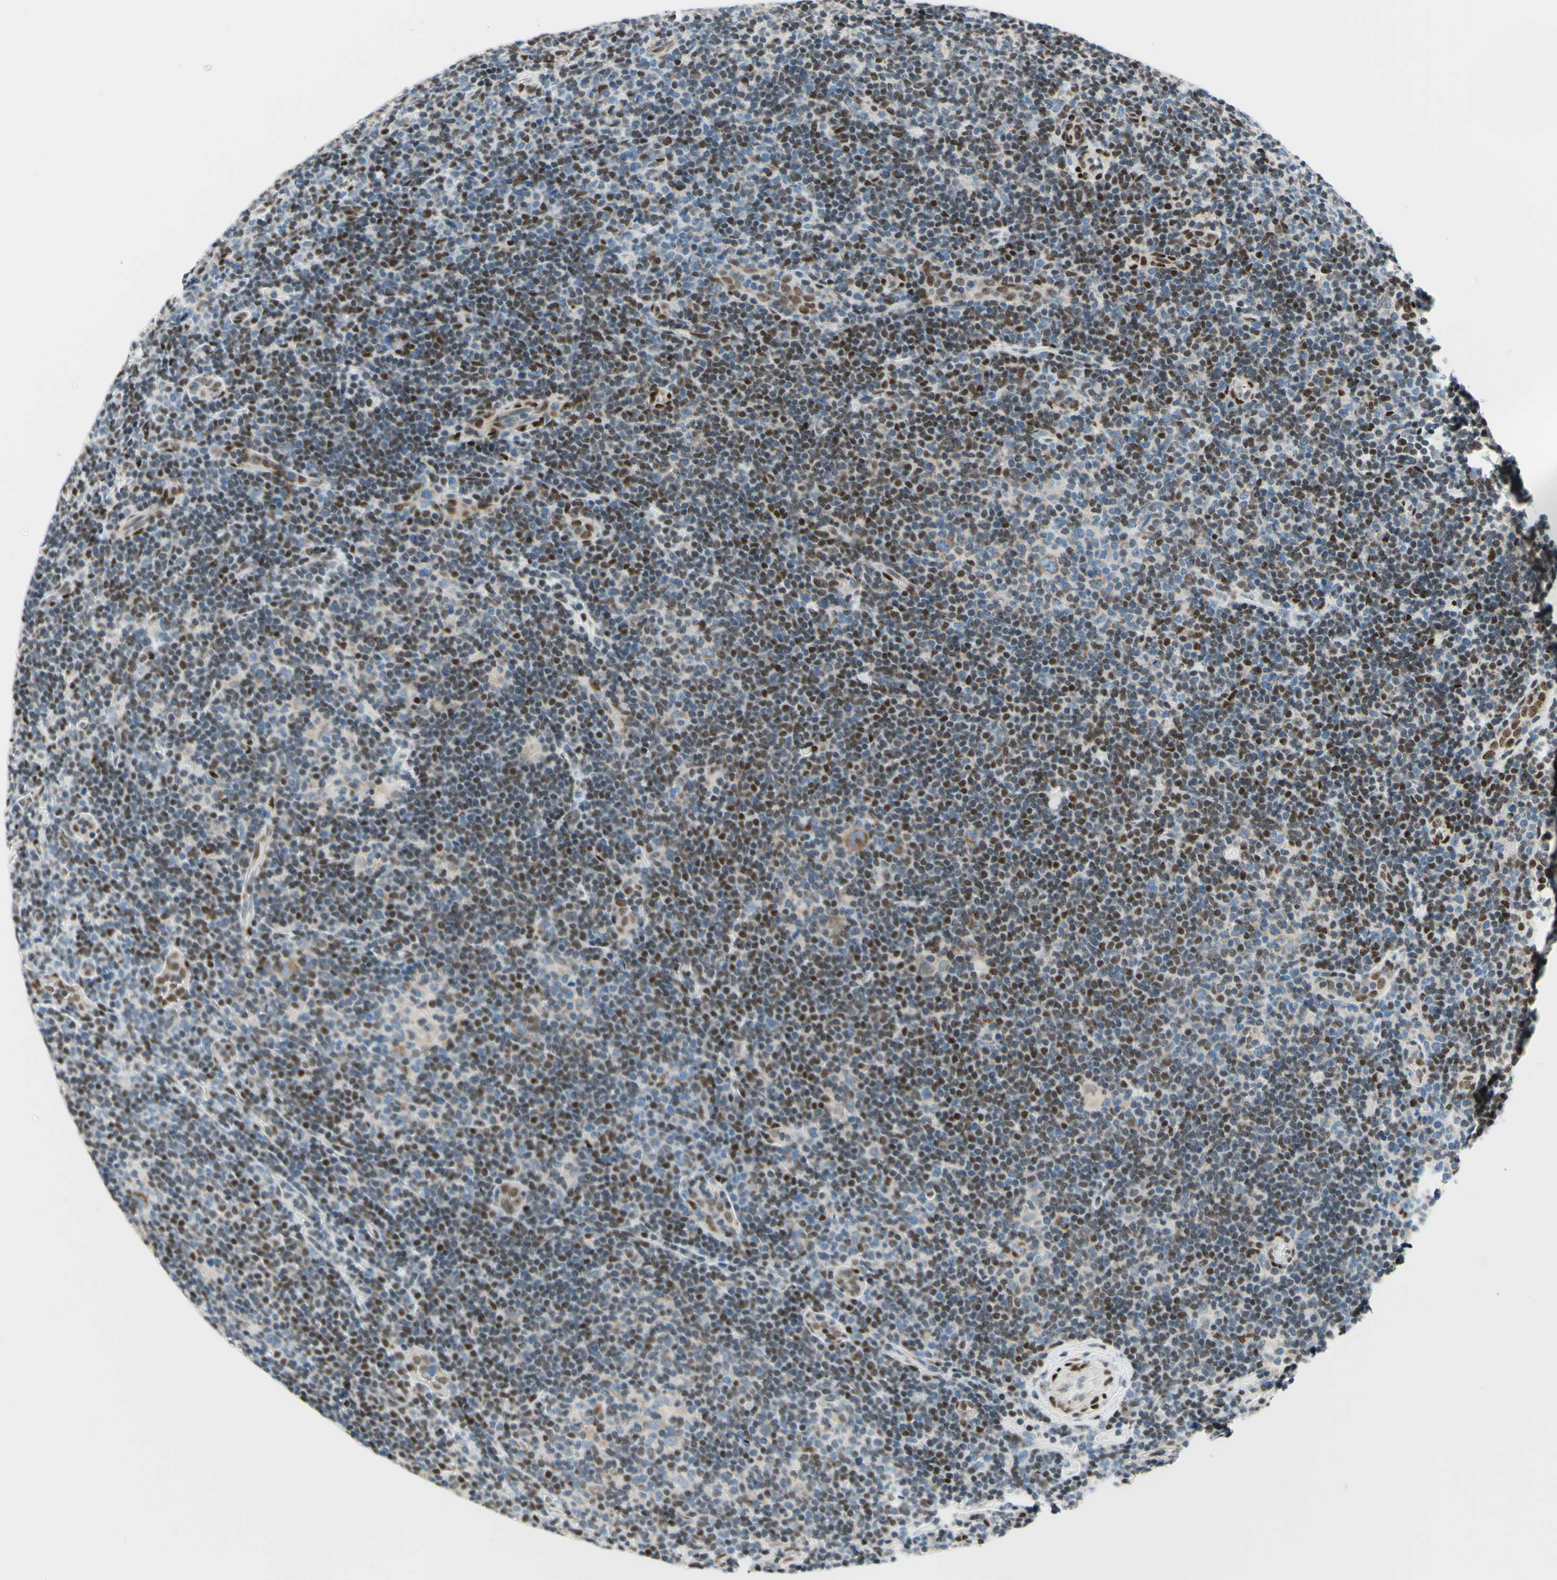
{"staining": {"intensity": "moderate", "quantity": "25%-75%", "location": "cytoplasmic/membranous,nuclear"}, "tissue": "lymphoma", "cell_type": "Tumor cells", "image_type": "cancer", "snomed": [{"axis": "morphology", "description": "Hodgkin's disease, NOS"}, {"axis": "topography", "description": "Lymph node"}], "caption": "Brown immunohistochemical staining in Hodgkin's disease exhibits moderate cytoplasmic/membranous and nuclear expression in about 25%-75% of tumor cells.", "gene": "CBX7", "patient": {"sex": "female", "age": 57}}